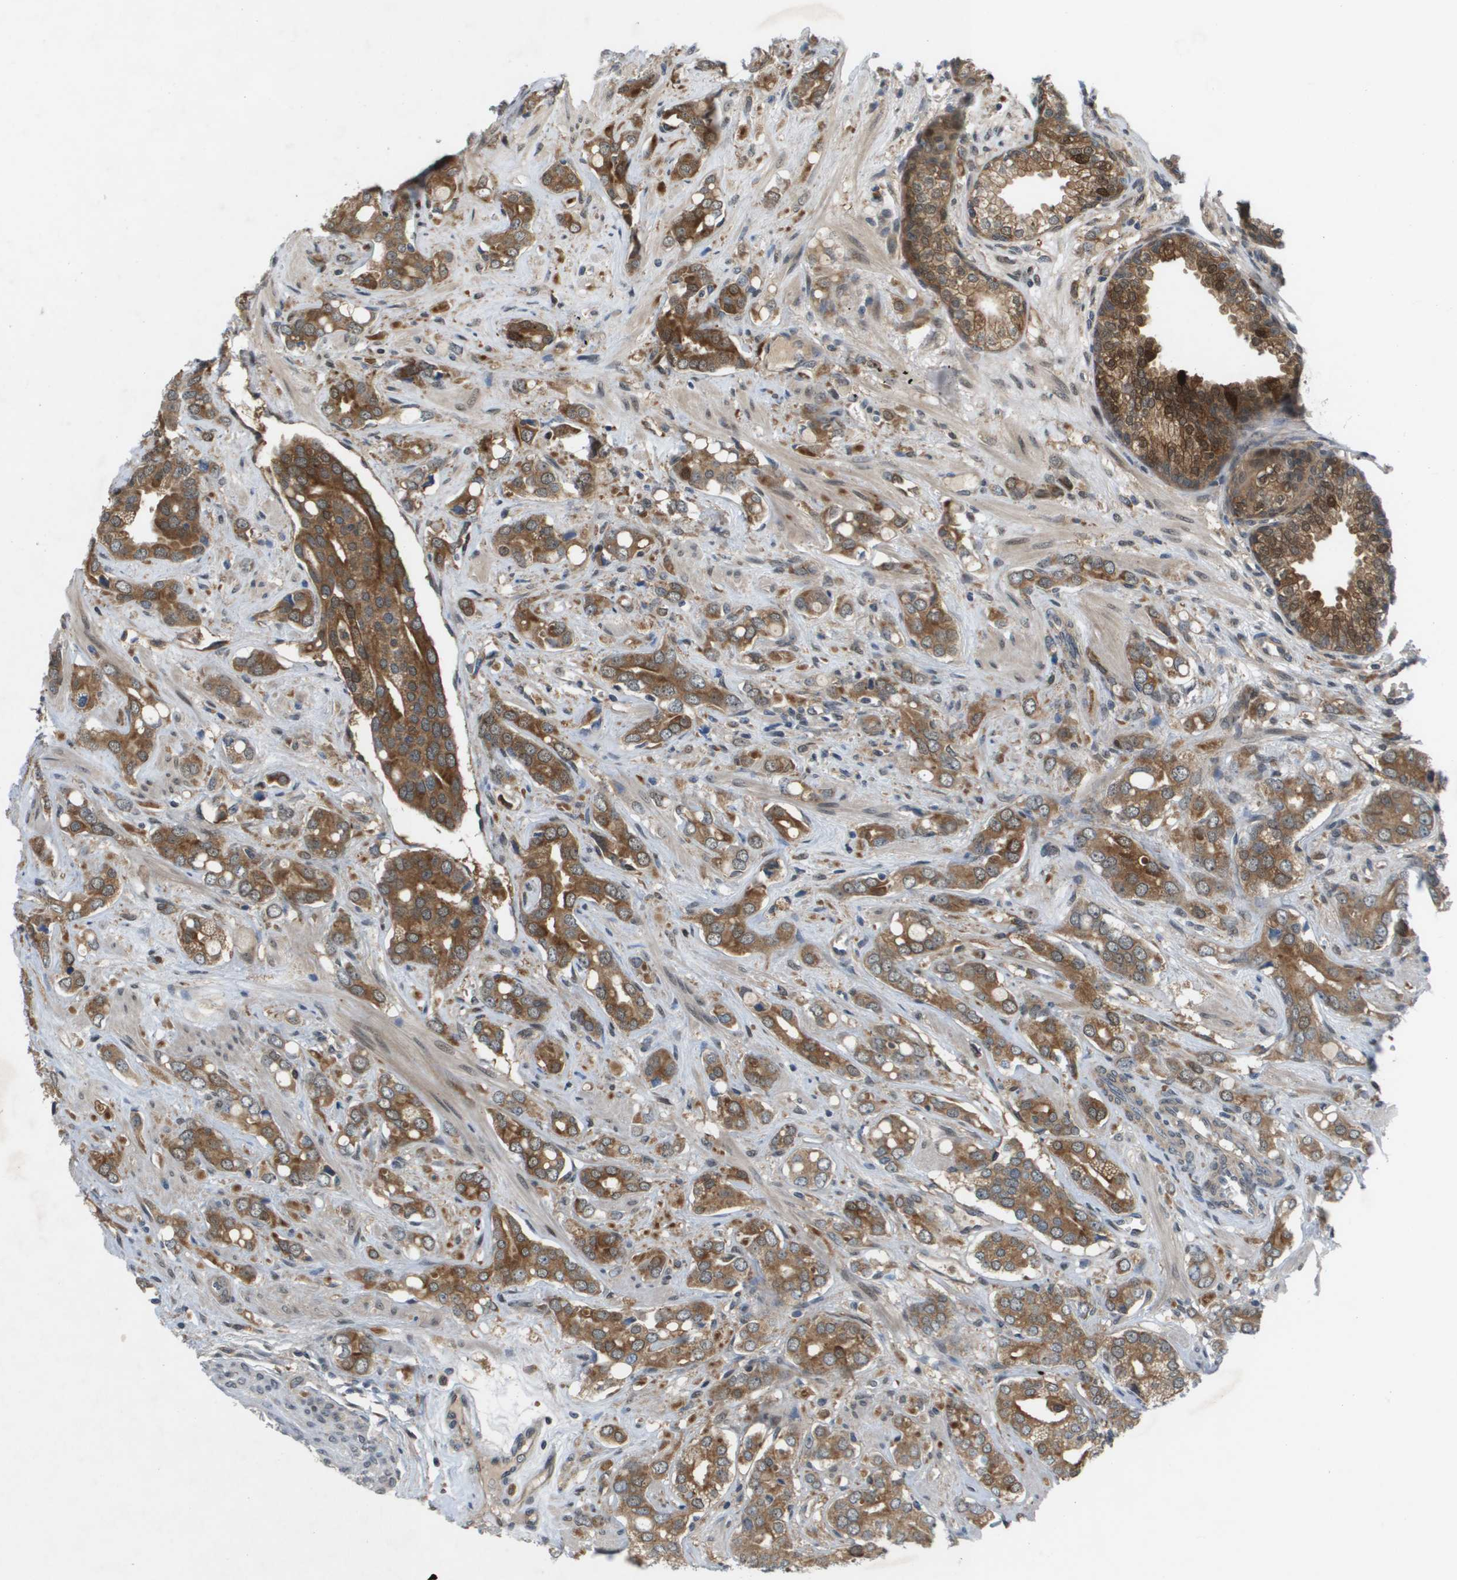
{"staining": {"intensity": "moderate", "quantity": ">75%", "location": "cytoplasmic/membranous"}, "tissue": "prostate cancer", "cell_type": "Tumor cells", "image_type": "cancer", "snomed": [{"axis": "morphology", "description": "Adenocarcinoma, High grade"}, {"axis": "topography", "description": "Prostate"}], "caption": "Immunohistochemical staining of human prostate cancer (high-grade adenocarcinoma) demonstrates moderate cytoplasmic/membranous protein positivity in approximately >75% of tumor cells.", "gene": "PALD1", "patient": {"sex": "male", "age": 52}}